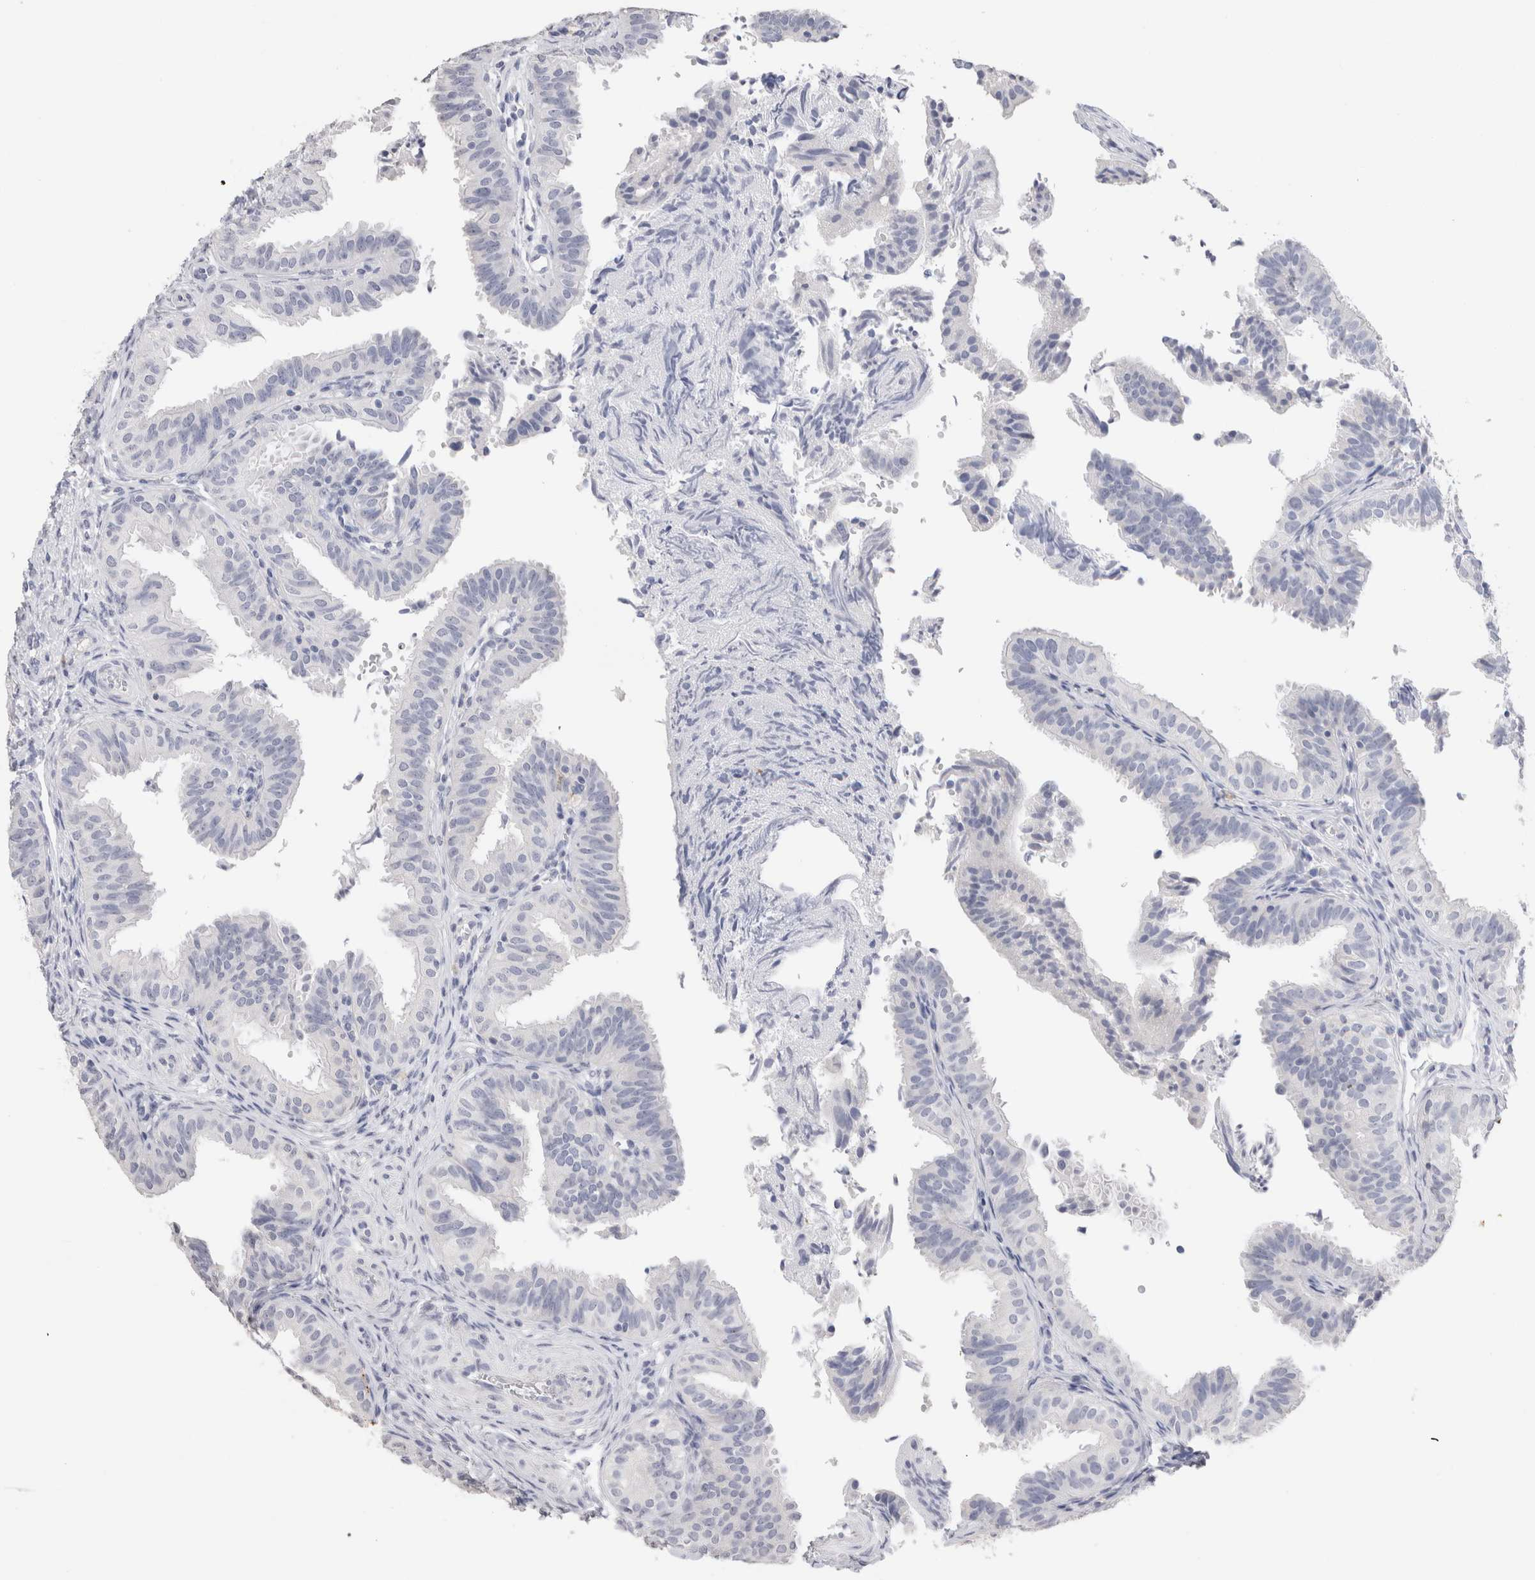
{"staining": {"intensity": "negative", "quantity": "none", "location": "none"}, "tissue": "fallopian tube", "cell_type": "Glandular cells", "image_type": "normal", "snomed": [{"axis": "morphology", "description": "Normal tissue, NOS"}, {"axis": "topography", "description": "Fallopian tube"}], "caption": "Human fallopian tube stained for a protein using immunohistochemistry displays no staining in glandular cells.", "gene": "LAMP3", "patient": {"sex": "female", "age": 35}}